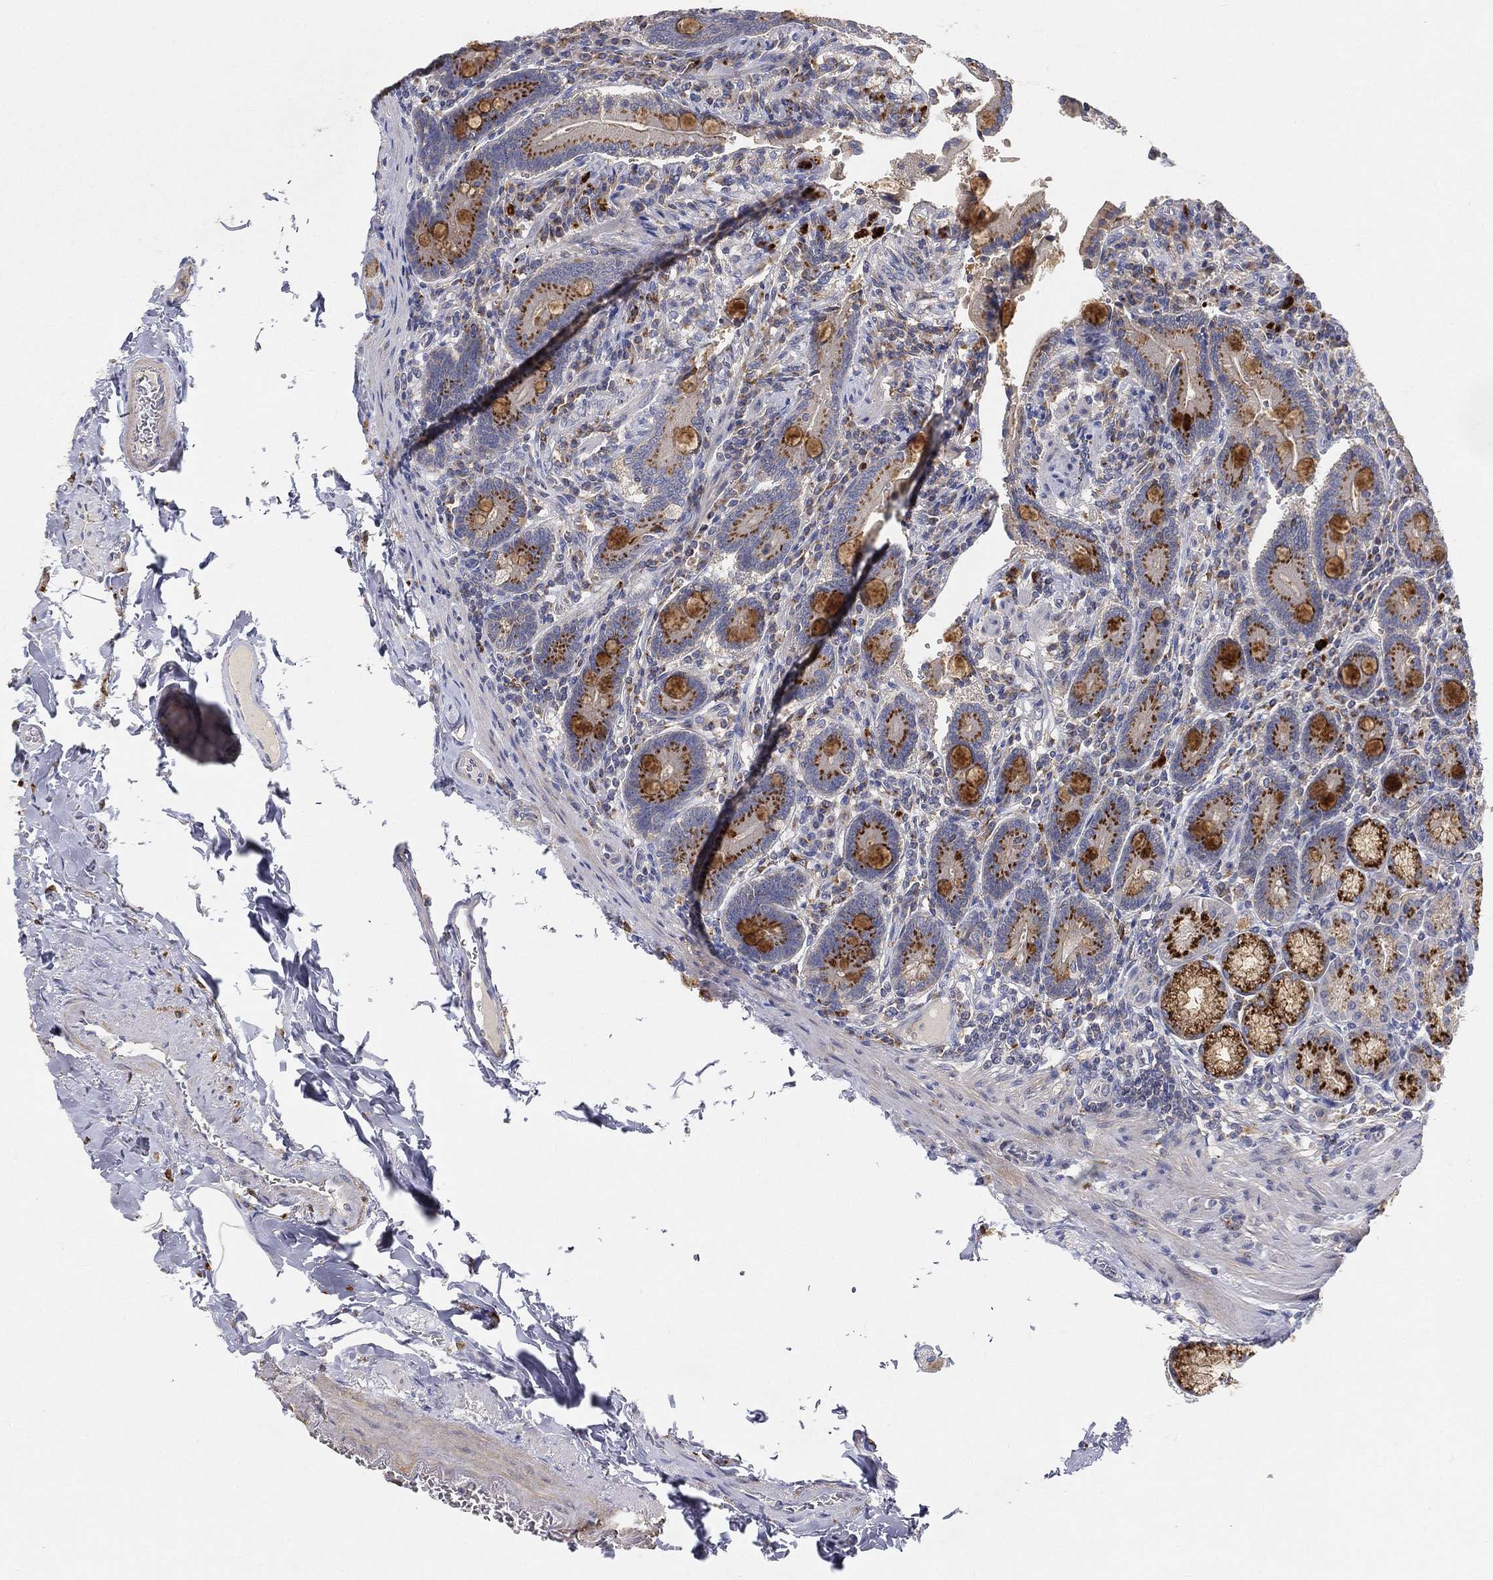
{"staining": {"intensity": "strong", "quantity": ">75%", "location": "cytoplasmic/membranous"}, "tissue": "duodenum", "cell_type": "Glandular cells", "image_type": "normal", "snomed": [{"axis": "morphology", "description": "Normal tissue, NOS"}, {"axis": "topography", "description": "Duodenum"}], "caption": "Strong cytoplasmic/membranous protein staining is seen in approximately >75% of glandular cells in duodenum.", "gene": "CTSL", "patient": {"sex": "female", "age": 62}}